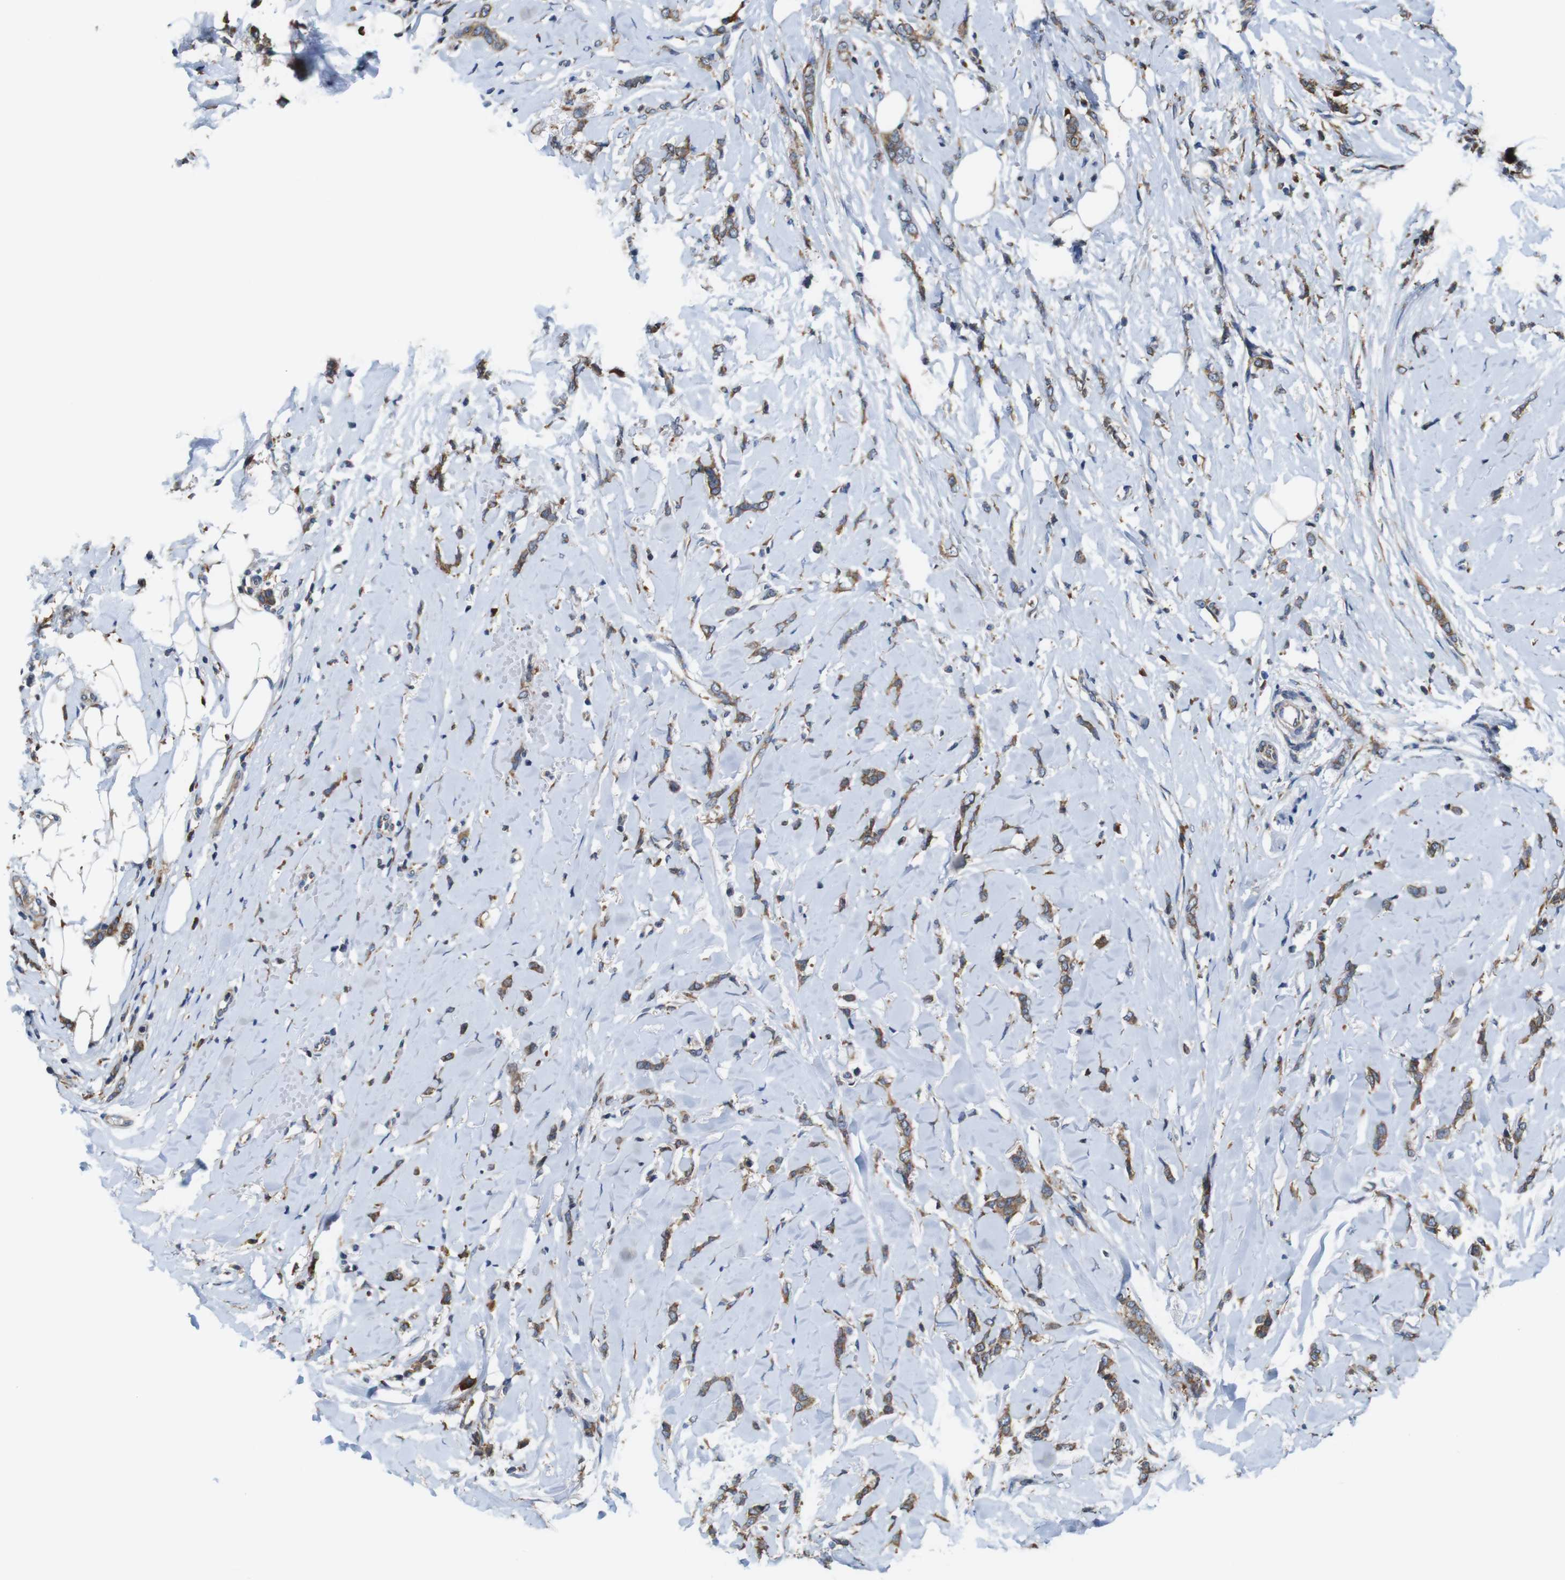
{"staining": {"intensity": "moderate", "quantity": ">75%", "location": "cytoplasmic/membranous"}, "tissue": "breast cancer", "cell_type": "Tumor cells", "image_type": "cancer", "snomed": [{"axis": "morphology", "description": "Lobular carcinoma"}, {"axis": "topography", "description": "Skin"}, {"axis": "topography", "description": "Breast"}], "caption": "Moderate cytoplasmic/membranous expression is seen in about >75% of tumor cells in lobular carcinoma (breast). The staining is performed using DAB (3,3'-diaminobenzidine) brown chromogen to label protein expression. The nuclei are counter-stained blue using hematoxylin.", "gene": "UGGT1", "patient": {"sex": "female", "age": 46}}